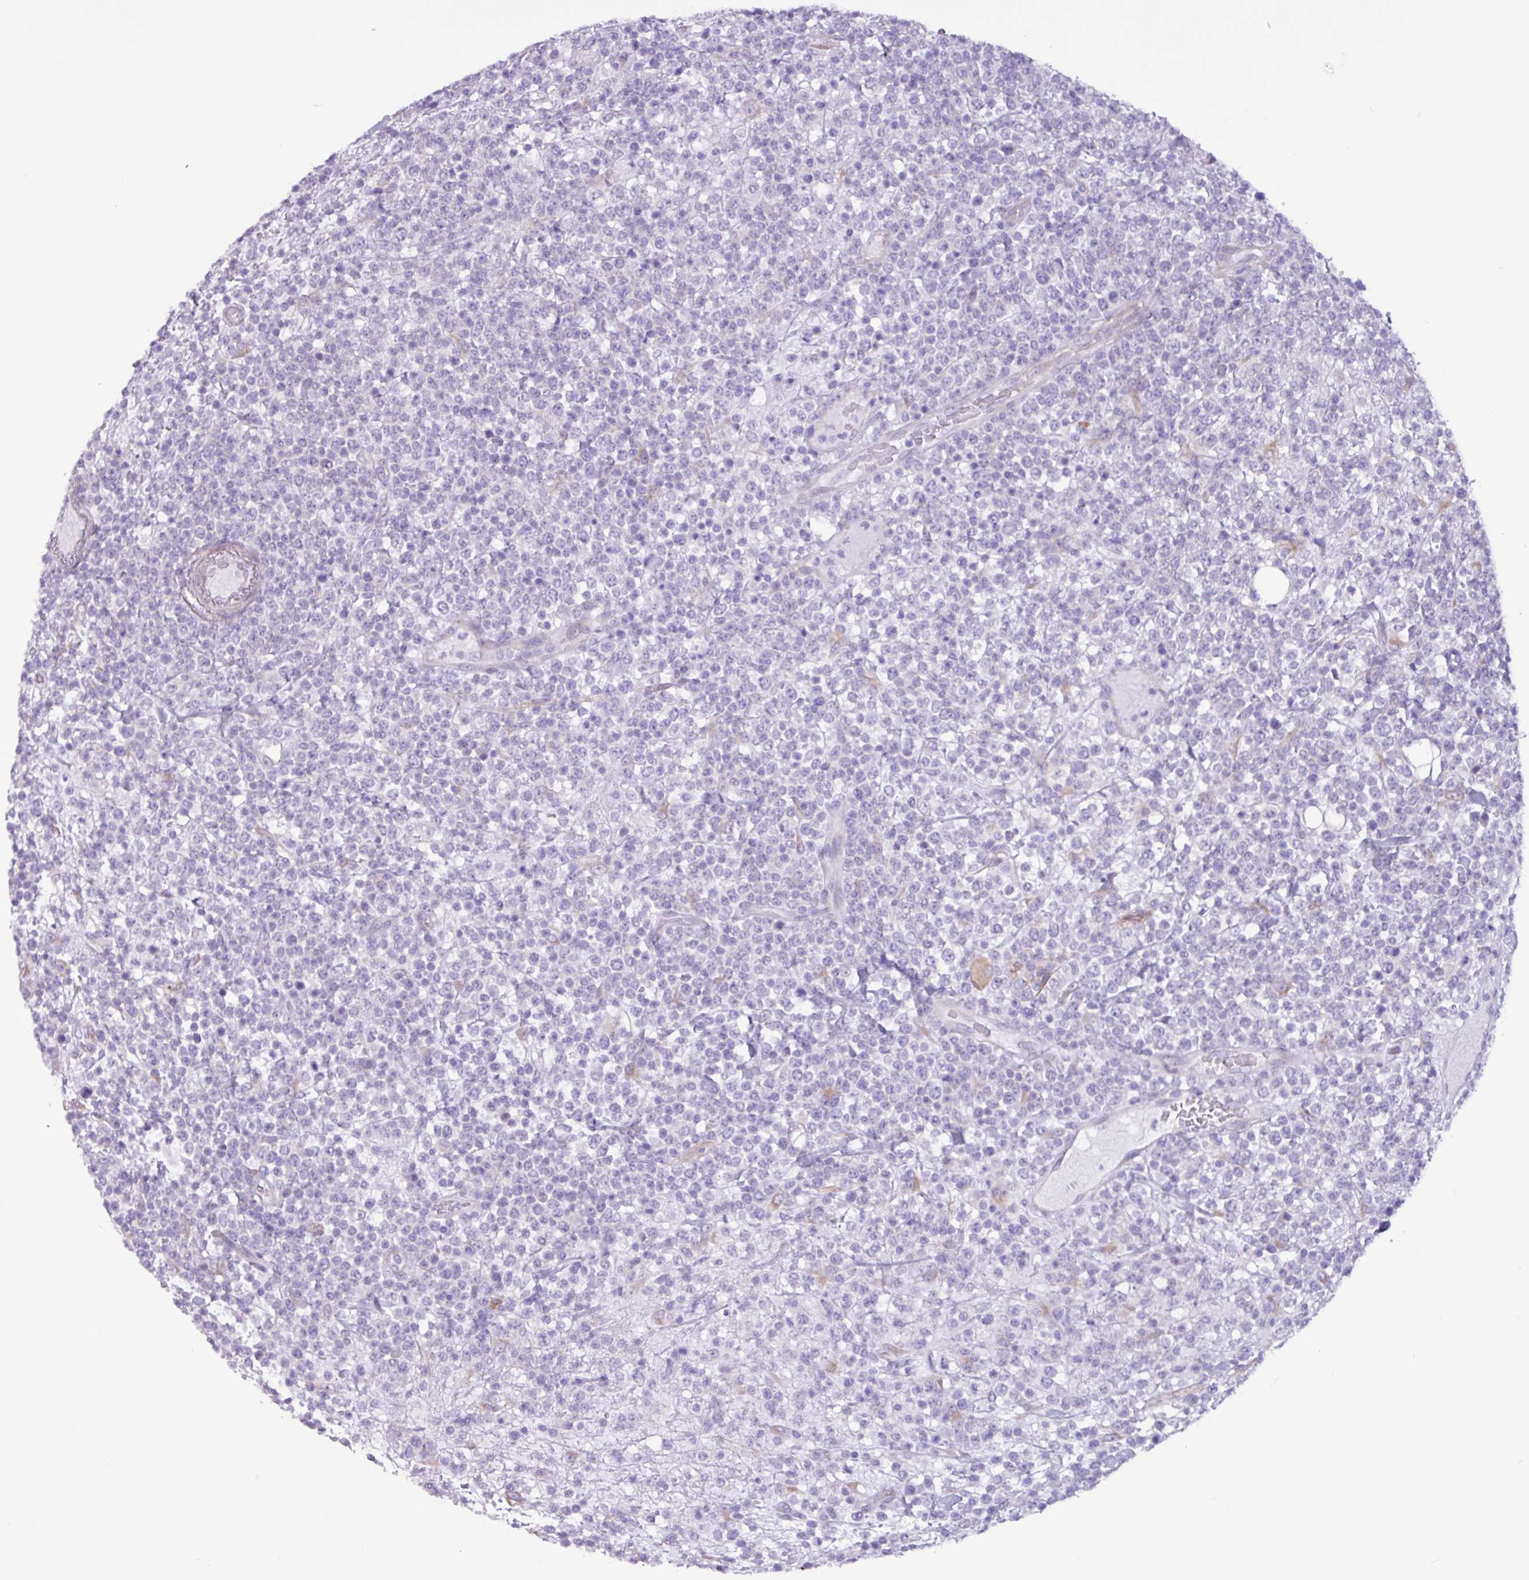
{"staining": {"intensity": "negative", "quantity": "none", "location": "none"}, "tissue": "lymphoma", "cell_type": "Tumor cells", "image_type": "cancer", "snomed": [{"axis": "morphology", "description": "Malignant lymphoma, non-Hodgkin's type, High grade"}, {"axis": "topography", "description": "Colon"}], "caption": "Tumor cells show no significant protein expression in lymphoma. (Stains: DAB immunohistochemistry with hematoxylin counter stain, Microscopy: brightfield microscopy at high magnification).", "gene": "SLC38A1", "patient": {"sex": "female", "age": 53}}